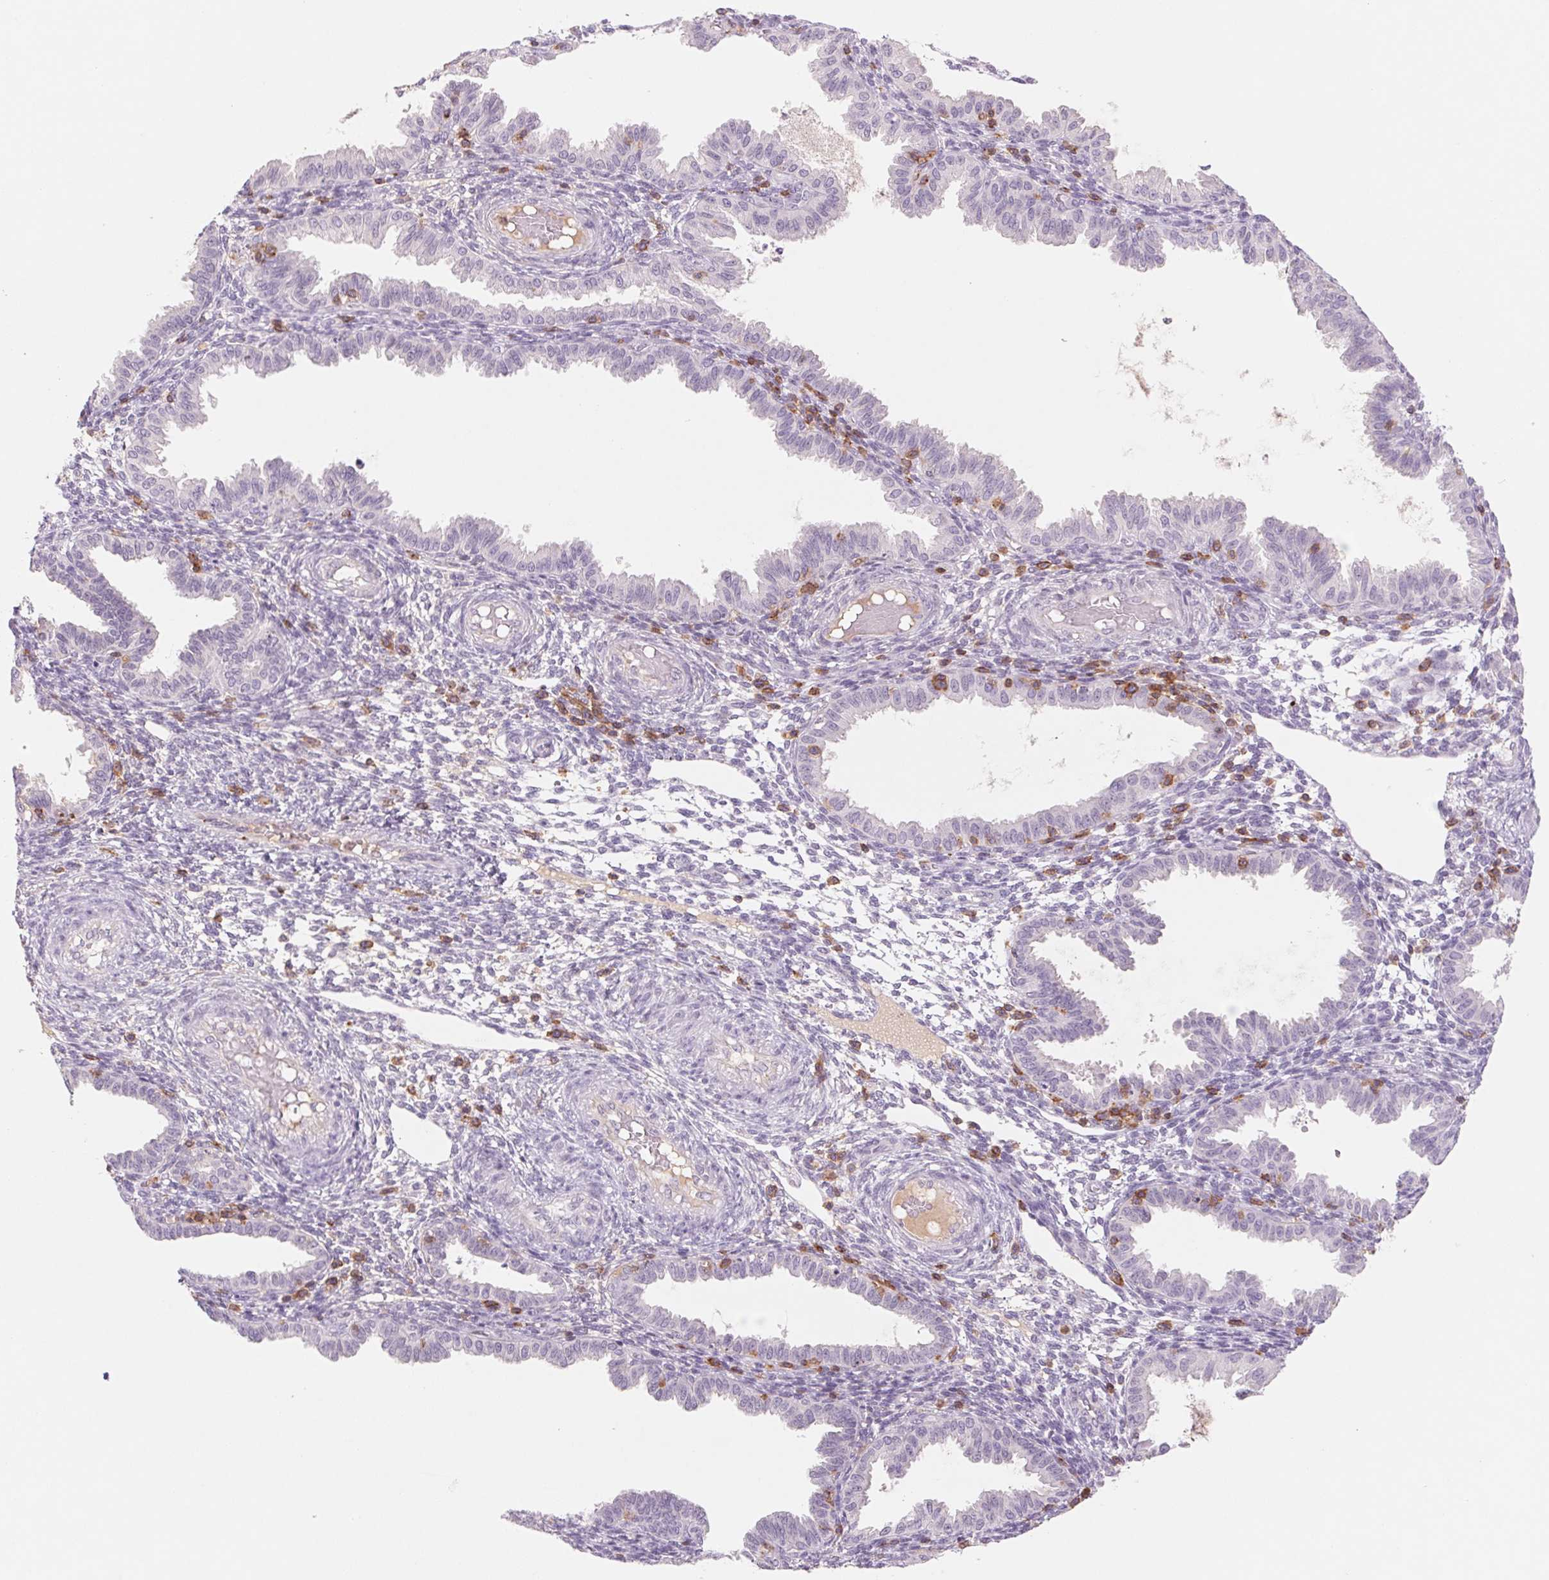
{"staining": {"intensity": "negative", "quantity": "none", "location": "none"}, "tissue": "endometrium", "cell_type": "Cells in endometrial stroma", "image_type": "normal", "snomed": [{"axis": "morphology", "description": "Normal tissue, NOS"}, {"axis": "topography", "description": "Endometrium"}], "caption": "Endometrium was stained to show a protein in brown. There is no significant staining in cells in endometrial stroma. Brightfield microscopy of IHC stained with DAB (brown) and hematoxylin (blue), captured at high magnification.", "gene": "KIF26A", "patient": {"sex": "female", "age": 33}}